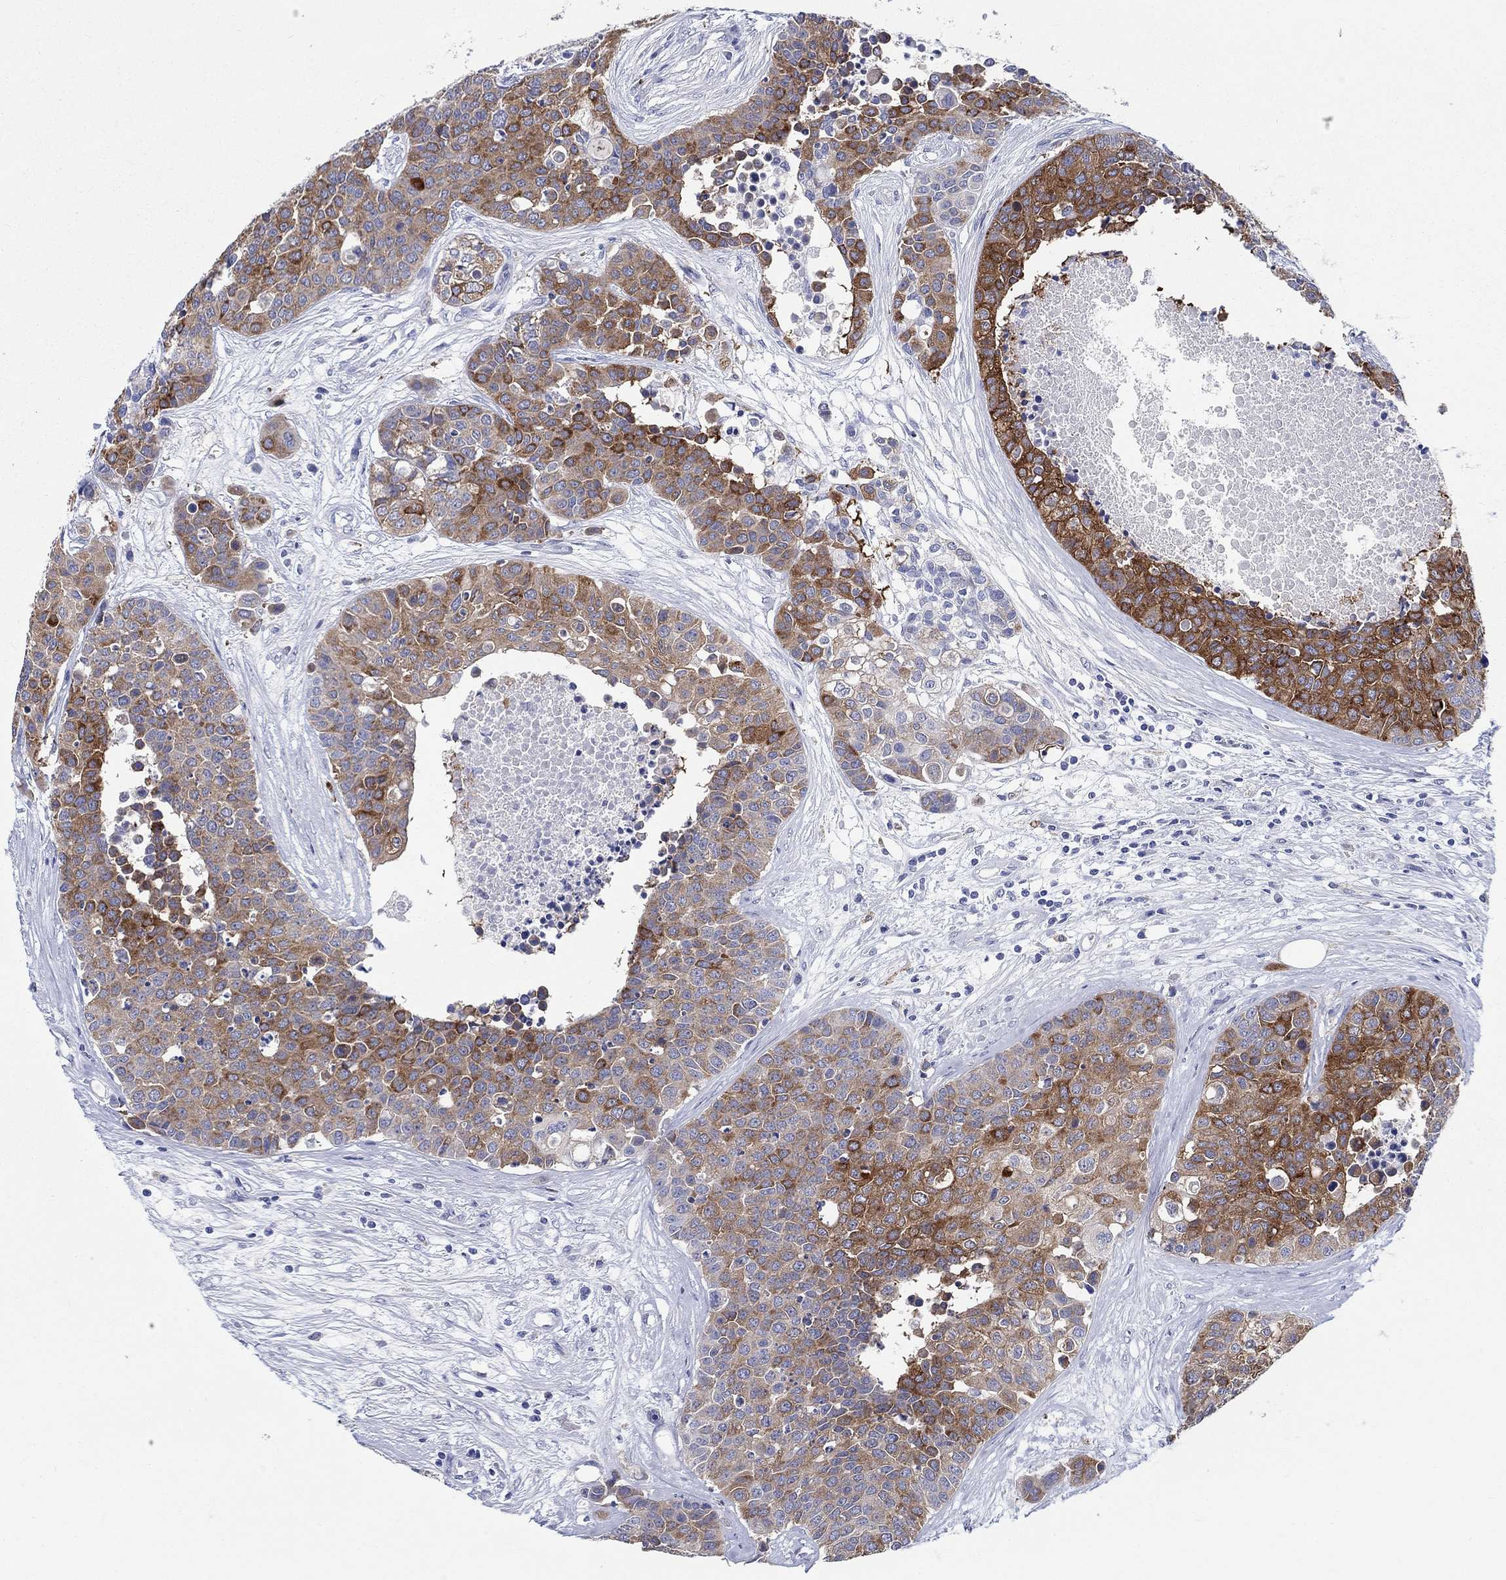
{"staining": {"intensity": "moderate", "quantity": ">75%", "location": "cytoplasmic/membranous"}, "tissue": "carcinoid", "cell_type": "Tumor cells", "image_type": "cancer", "snomed": [{"axis": "morphology", "description": "Carcinoid, malignant, NOS"}, {"axis": "topography", "description": "Colon"}], "caption": "Brown immunohistochemical staining in carcinoid (malignant) exhibits moderate cytoplasmic/membranous staining in about >75% of tumor cells.", "gene": "RAP1GAP", "patient": {"sex": "male", "age": 81}}